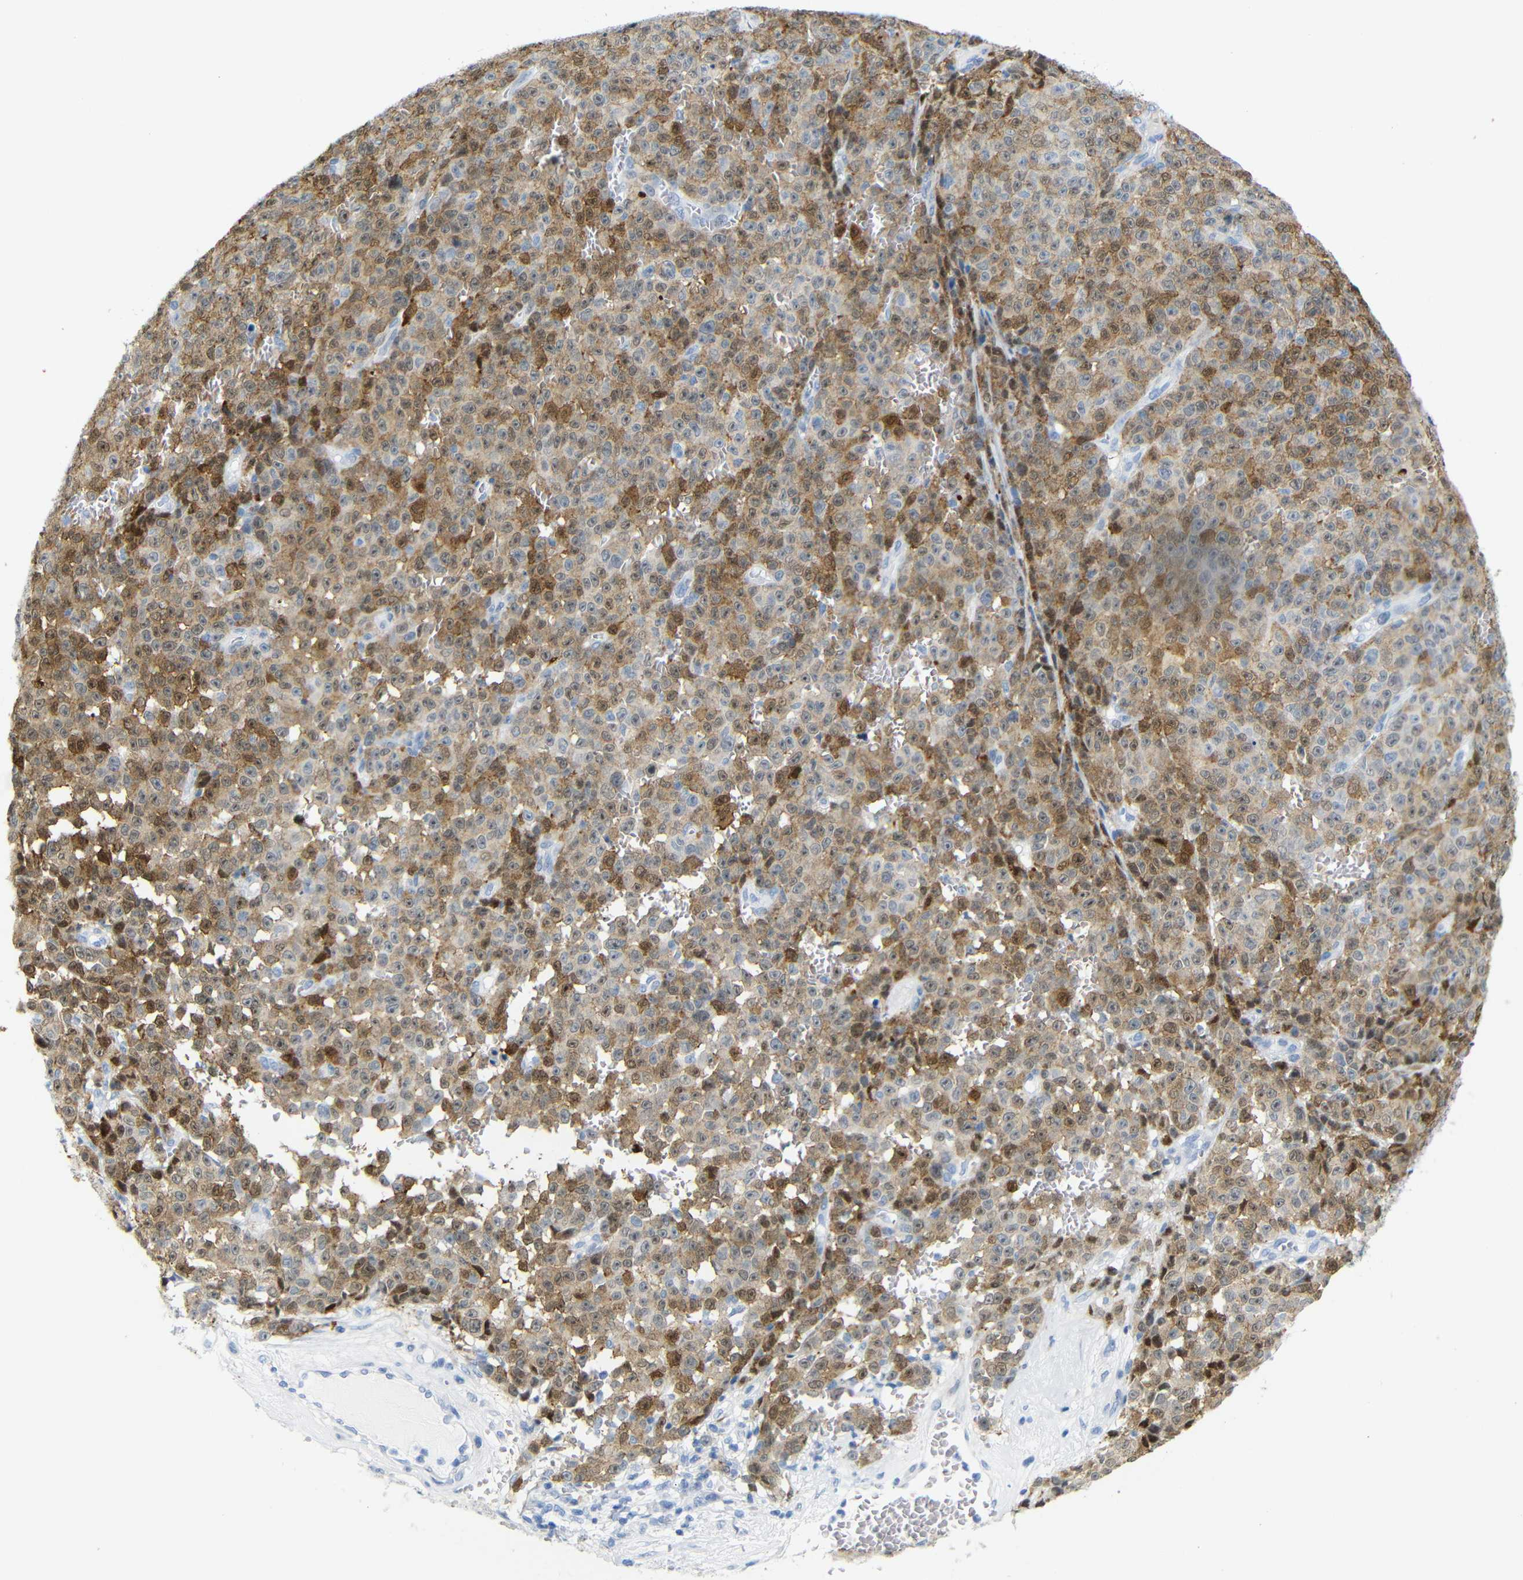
{"staining": {"intensity": "moderate", "quantity": ">75%", "location": "cytoplasmic/membranous,nuclear"}, "tissue": "melanoma", "cell_type": "Tumor cells", "image_type": "cancer", "snomed": [{"axis": "morphology", "description": "Malignant melanoma, NOS"}, {"axis": "topography", "description": "Skin"}], "caption": "IHC photomicrograph of neoplastic tissue: human malignant melanoma stained using IHC demonstrates medium levels of moderate protein expression localized specifically in the cytoplasmic/membranous and nuclear of tumor cells, appearing as a cytoplasmic/membranous and nuclear brown color.", "gene": "MT1A", "patient": {"sex": "female", "age": 82}}